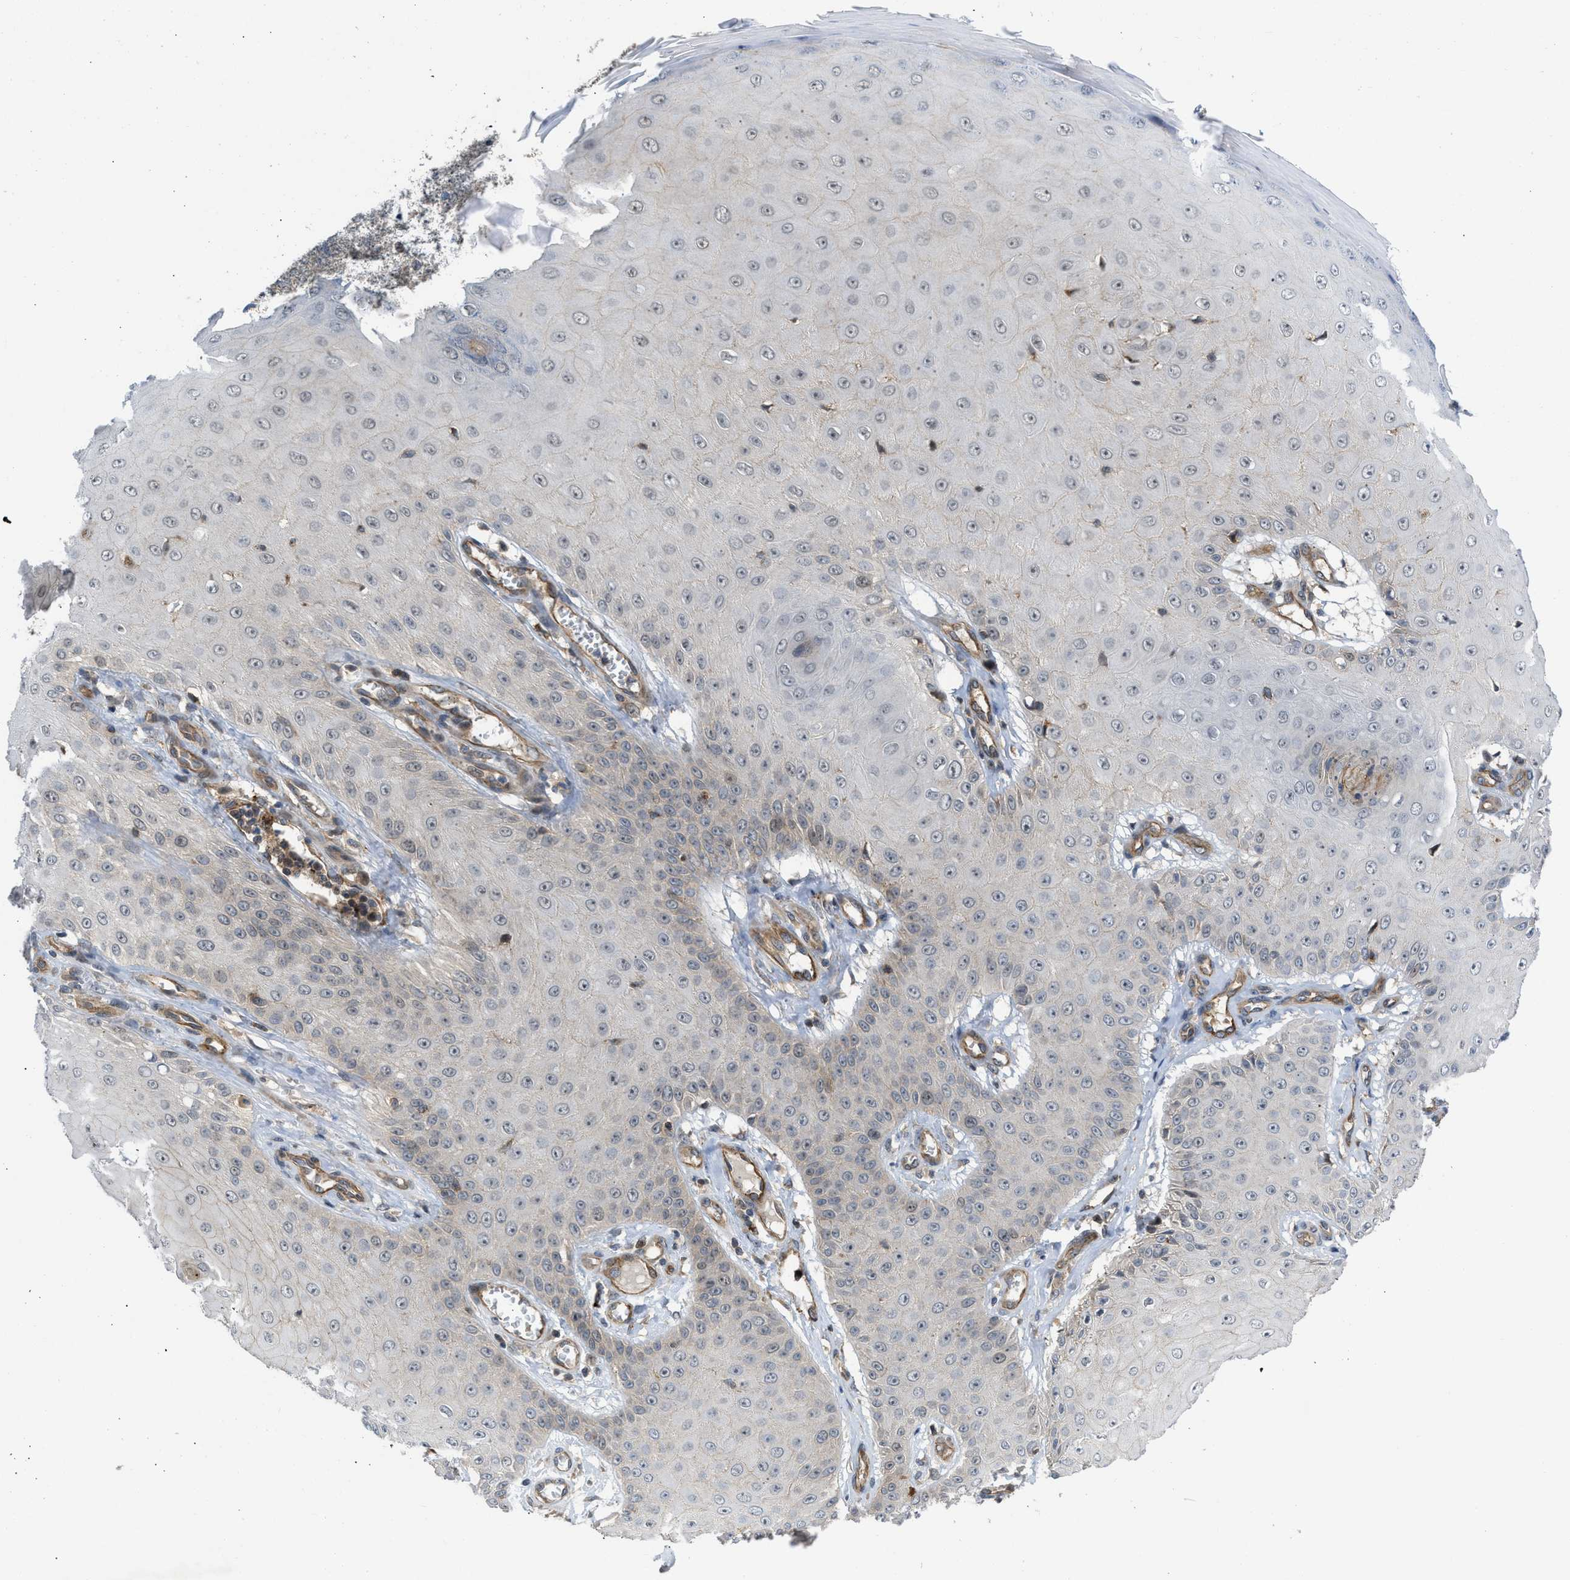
{"staining": {"intensity": "negative", "quantity": "none", "location": "none"}, "tissue": "skin cancer", "cell_type": "Tumor cells", "image_type": "cancer", "snomed": [{"axis": "morphology", "description": "Squamous cell carcinoma, NOS"}, {"axis": "topography", "description": "Skin"}], "caption": "Tumor cells are negative for brown protein staining in skin cancer (squamous cell carcinoma).", "gene": "GPATCH2L", "patient": {"sex": "male", "age": 74}}